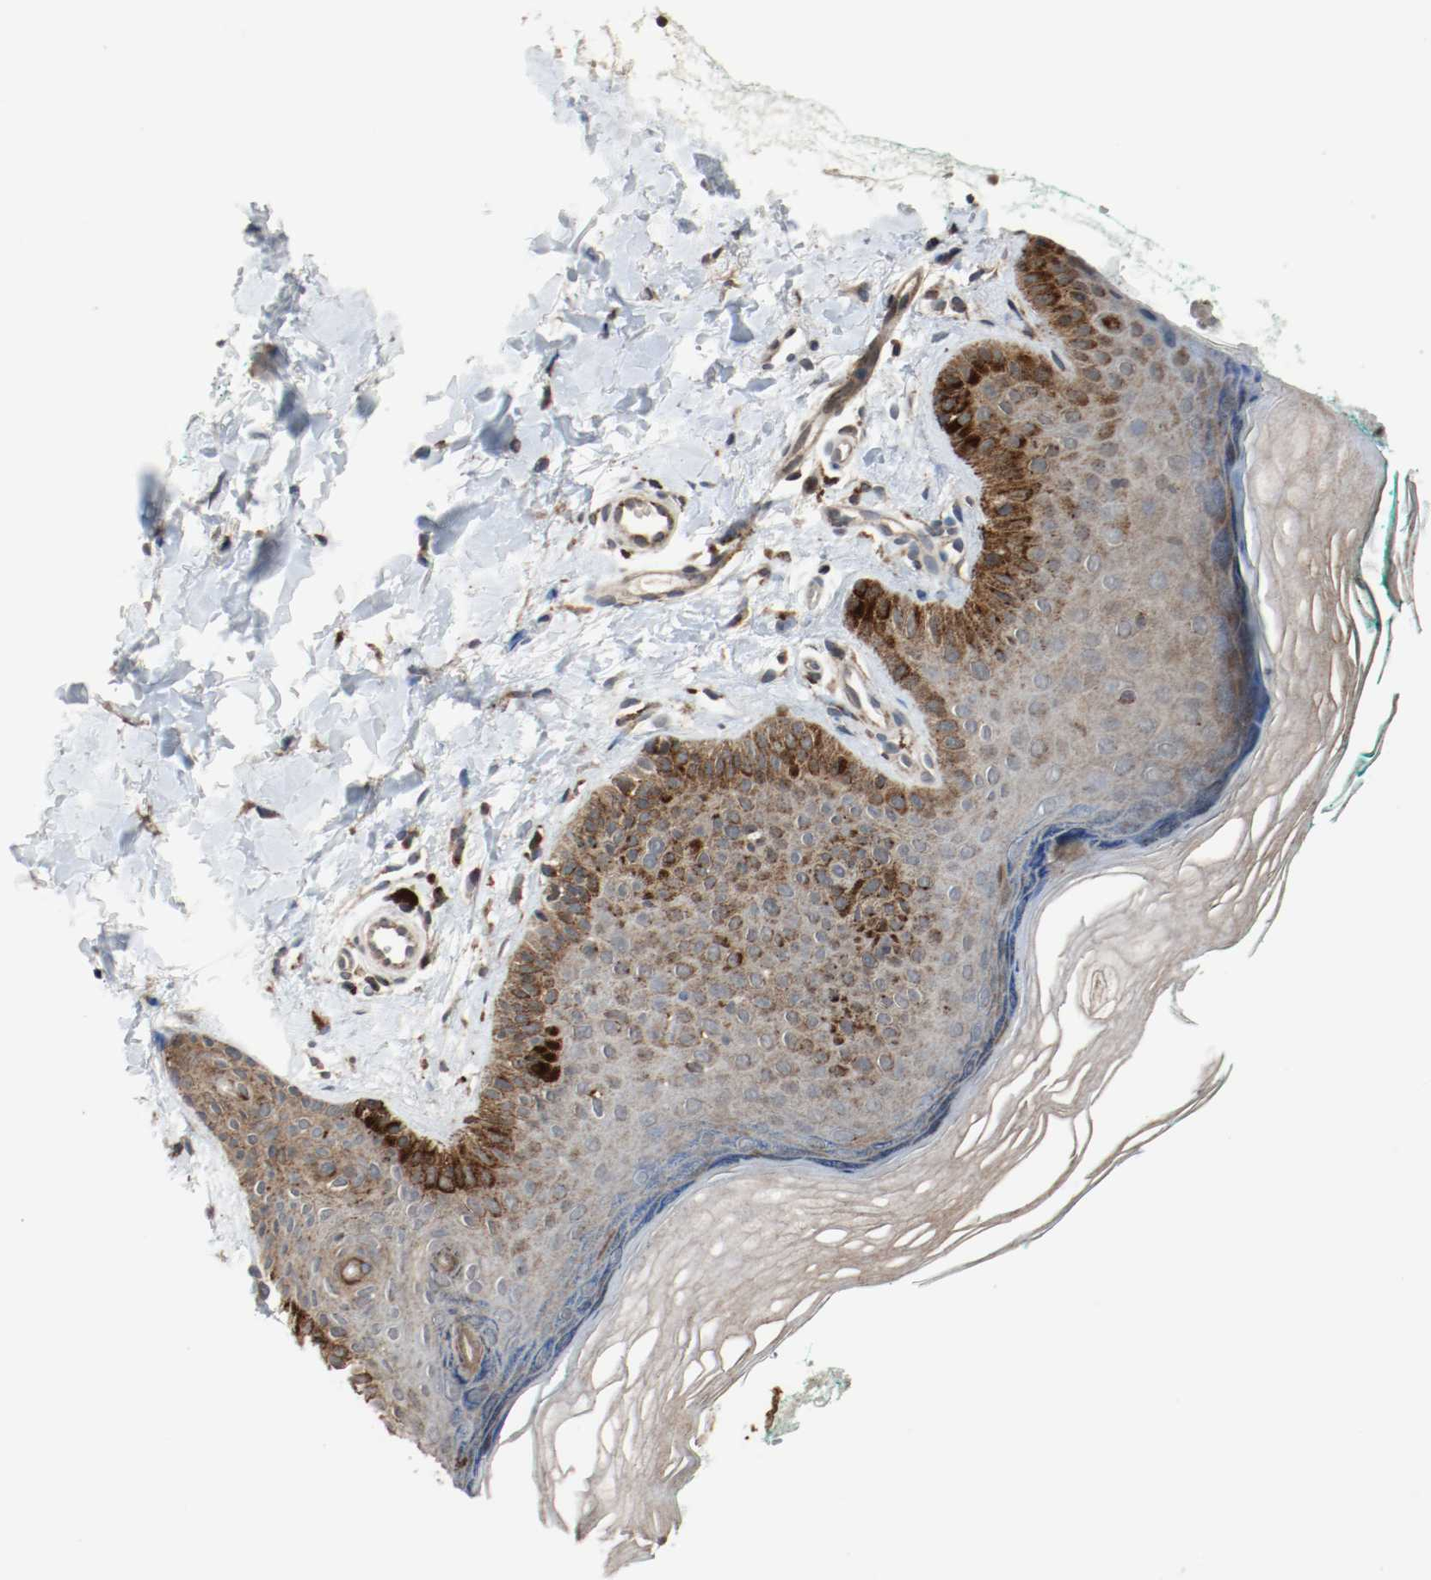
{"staining": {"intensity": "moderate", "quantity": ">75%", "location": "cytoplasmic/membranous"}, "tissue": "skin", "cell_type": "Fibroblasts", "image_type": "normal", "snomed": [{"axis": "morphology", "description": "Normal tissue, NOS"}, {"axis": "topography", "description": "Skin"}], "caption": "The photomicrograph exhibits staining of benign skin, revealing moderate cytoplasmic/membranous protein positivity (brown color) within fibroblasts. The protein is stained brown, and the nuclei are stained in blue (DAB (3,3'-diaminobenzidine) IHC with brightfield microscopy, high magnification).", "gene": "LAMP2", "patient": {"sex": "male", "age": 26}}